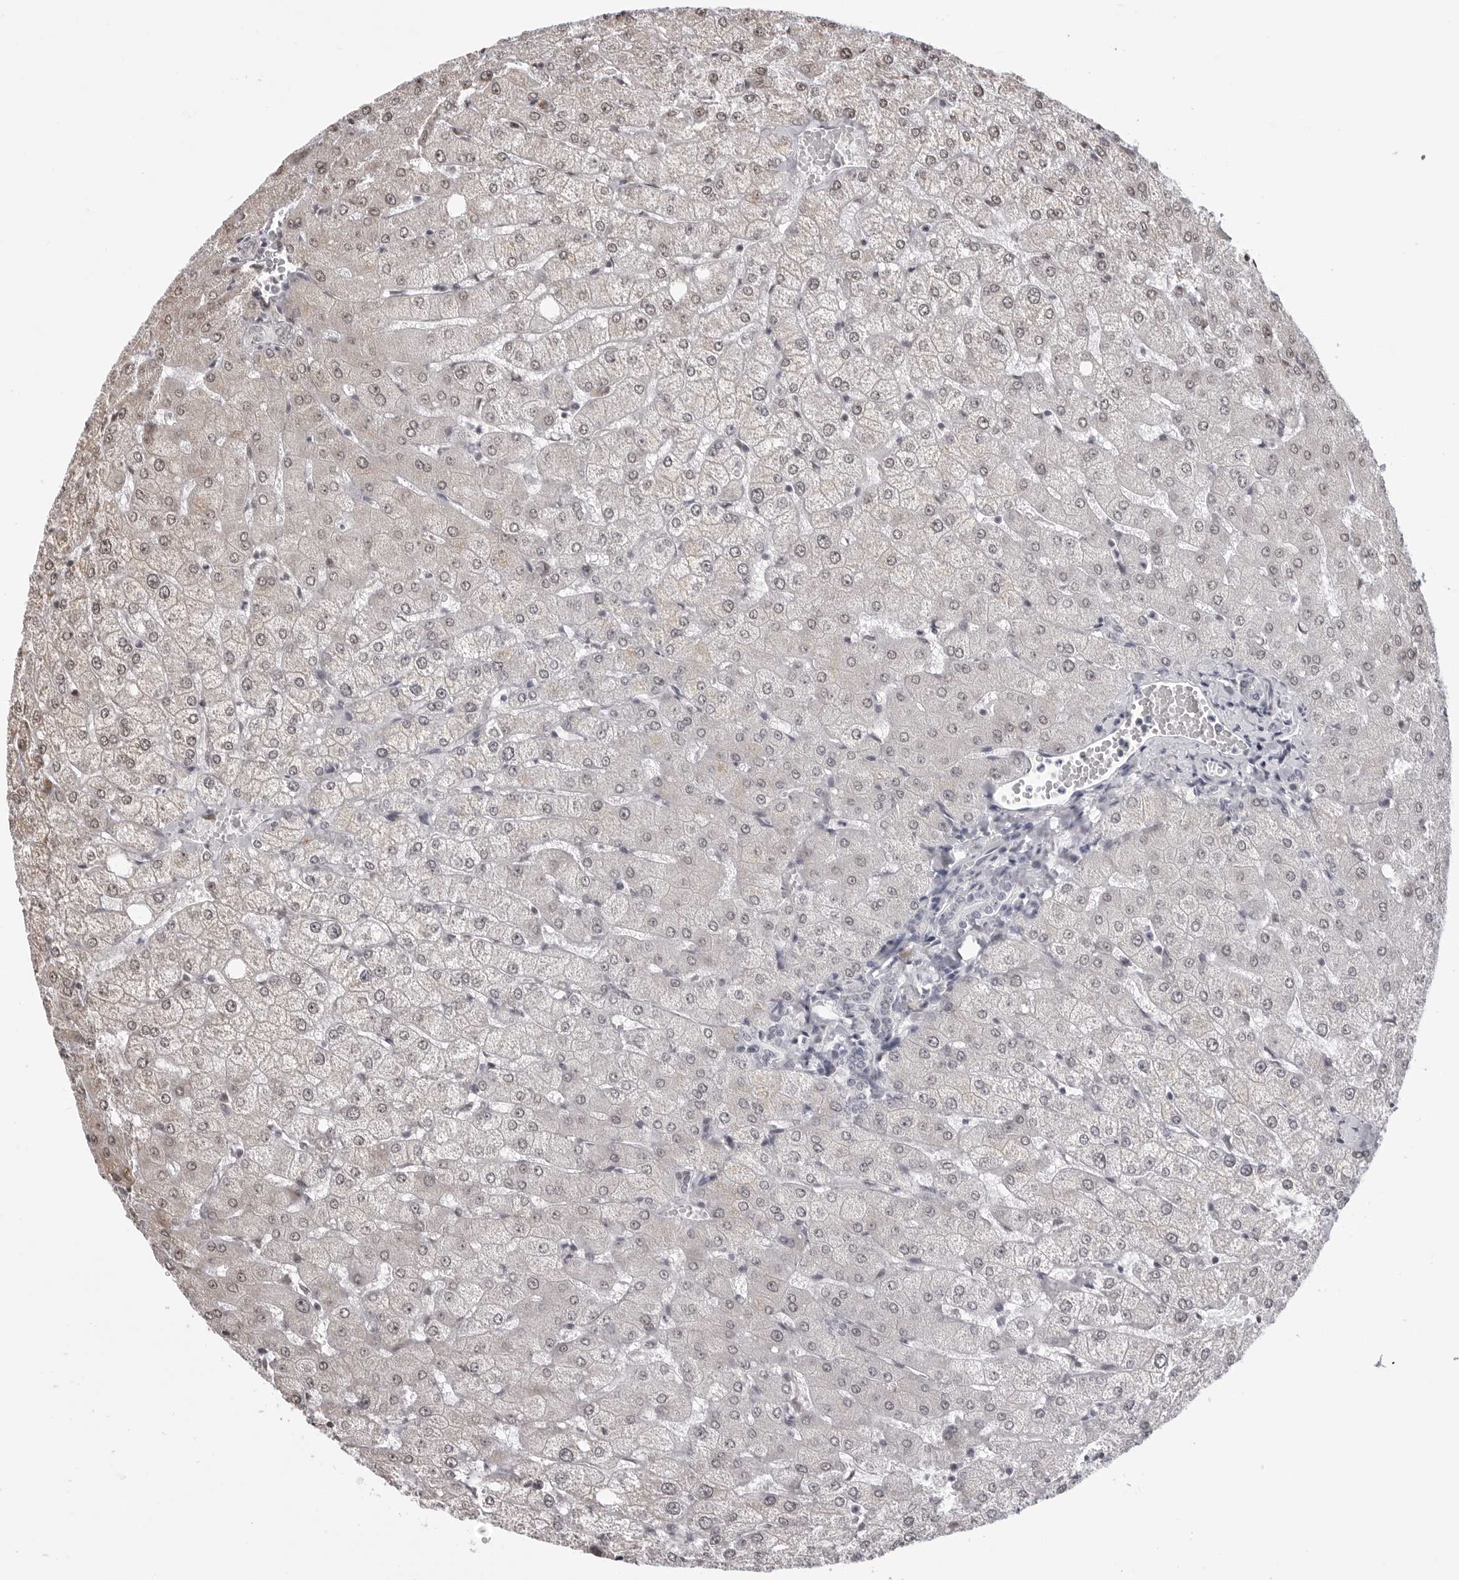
{"staining": {"intensity": "negative", "quantity": "none", "location": "none"}, "tissue": "liver", "cell_type": "Cholangiocytes", "image_type": "normal", "snomed": [{"axis": "morphology", "description": "Normal tissue, NOS"}, {"axis": "topography", "description": "Liver"}], "caption": "Immunohistochemistry histopathology image of benign liver: liver stained with DAB (3,3'-diaminobenzidine) displays no significant protein staining in cholangiocytes.", "gene": "PHF3", "patient": {"sex": "female", "age": 54}}